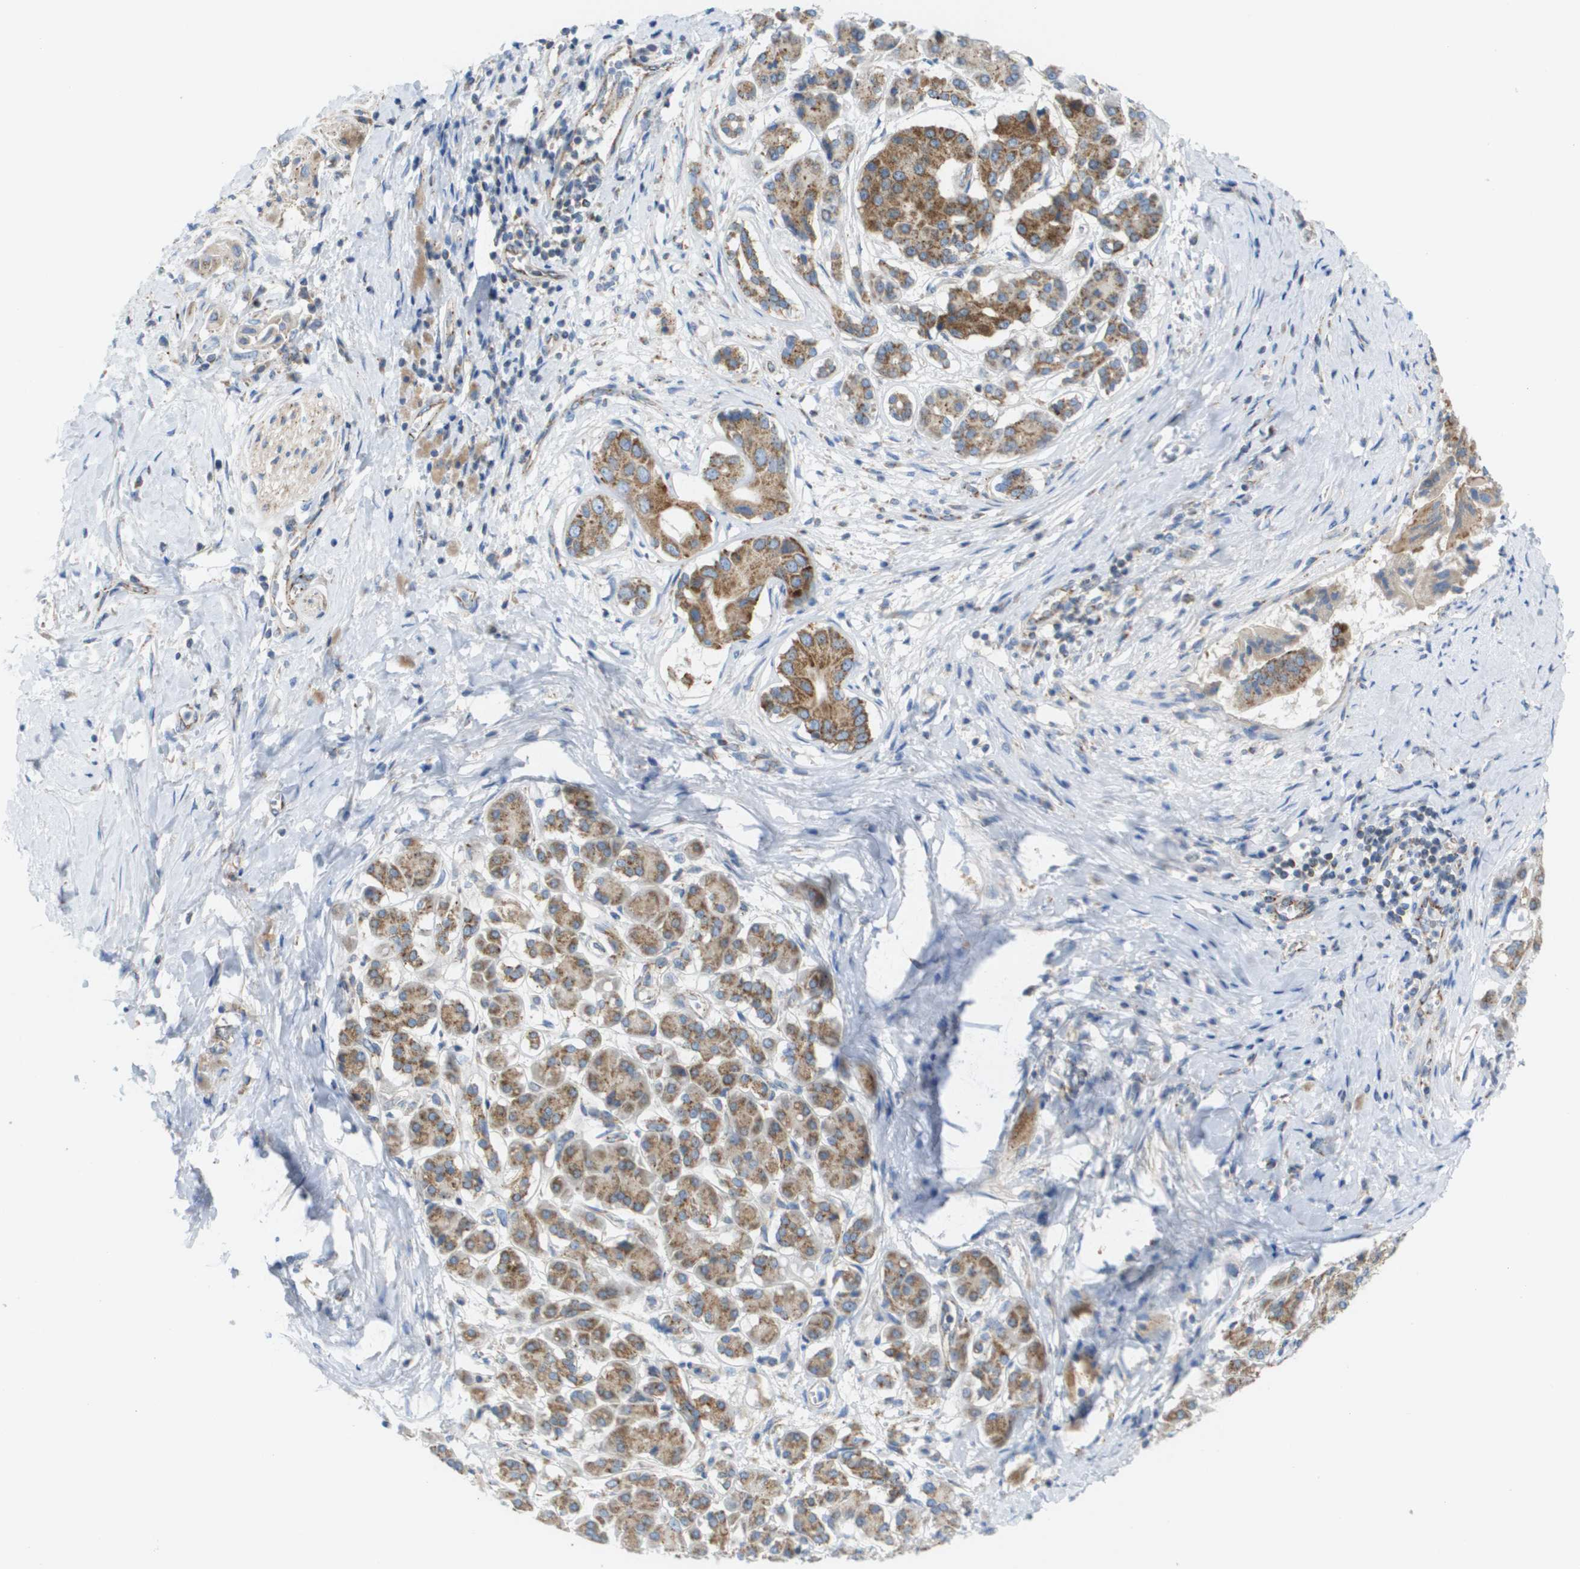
{"staining": {"intensity": "moderate", "quantity": ">75%", "location": "cytoplasmic/membranous"}, "tissue": "pancreatic cancer", "cell_type": "Tumor cells", "image_type": "cancer", "snomed": [{"axis": "morphology", "description": "Adenocarcinoma, NOS"}, {"axis": "topography", "description": "Pancreas"}], "caption": "Immunohistochemistry image of pancreatic cancer (adenocarcinoma) stained for a protein (brown), which exhibits medium levels of moderate cytoplasmic/membranous positivity in about >75% of tumor cells.", "gene": "FIS1", "patient": {"sex": "male", "age": 55}}